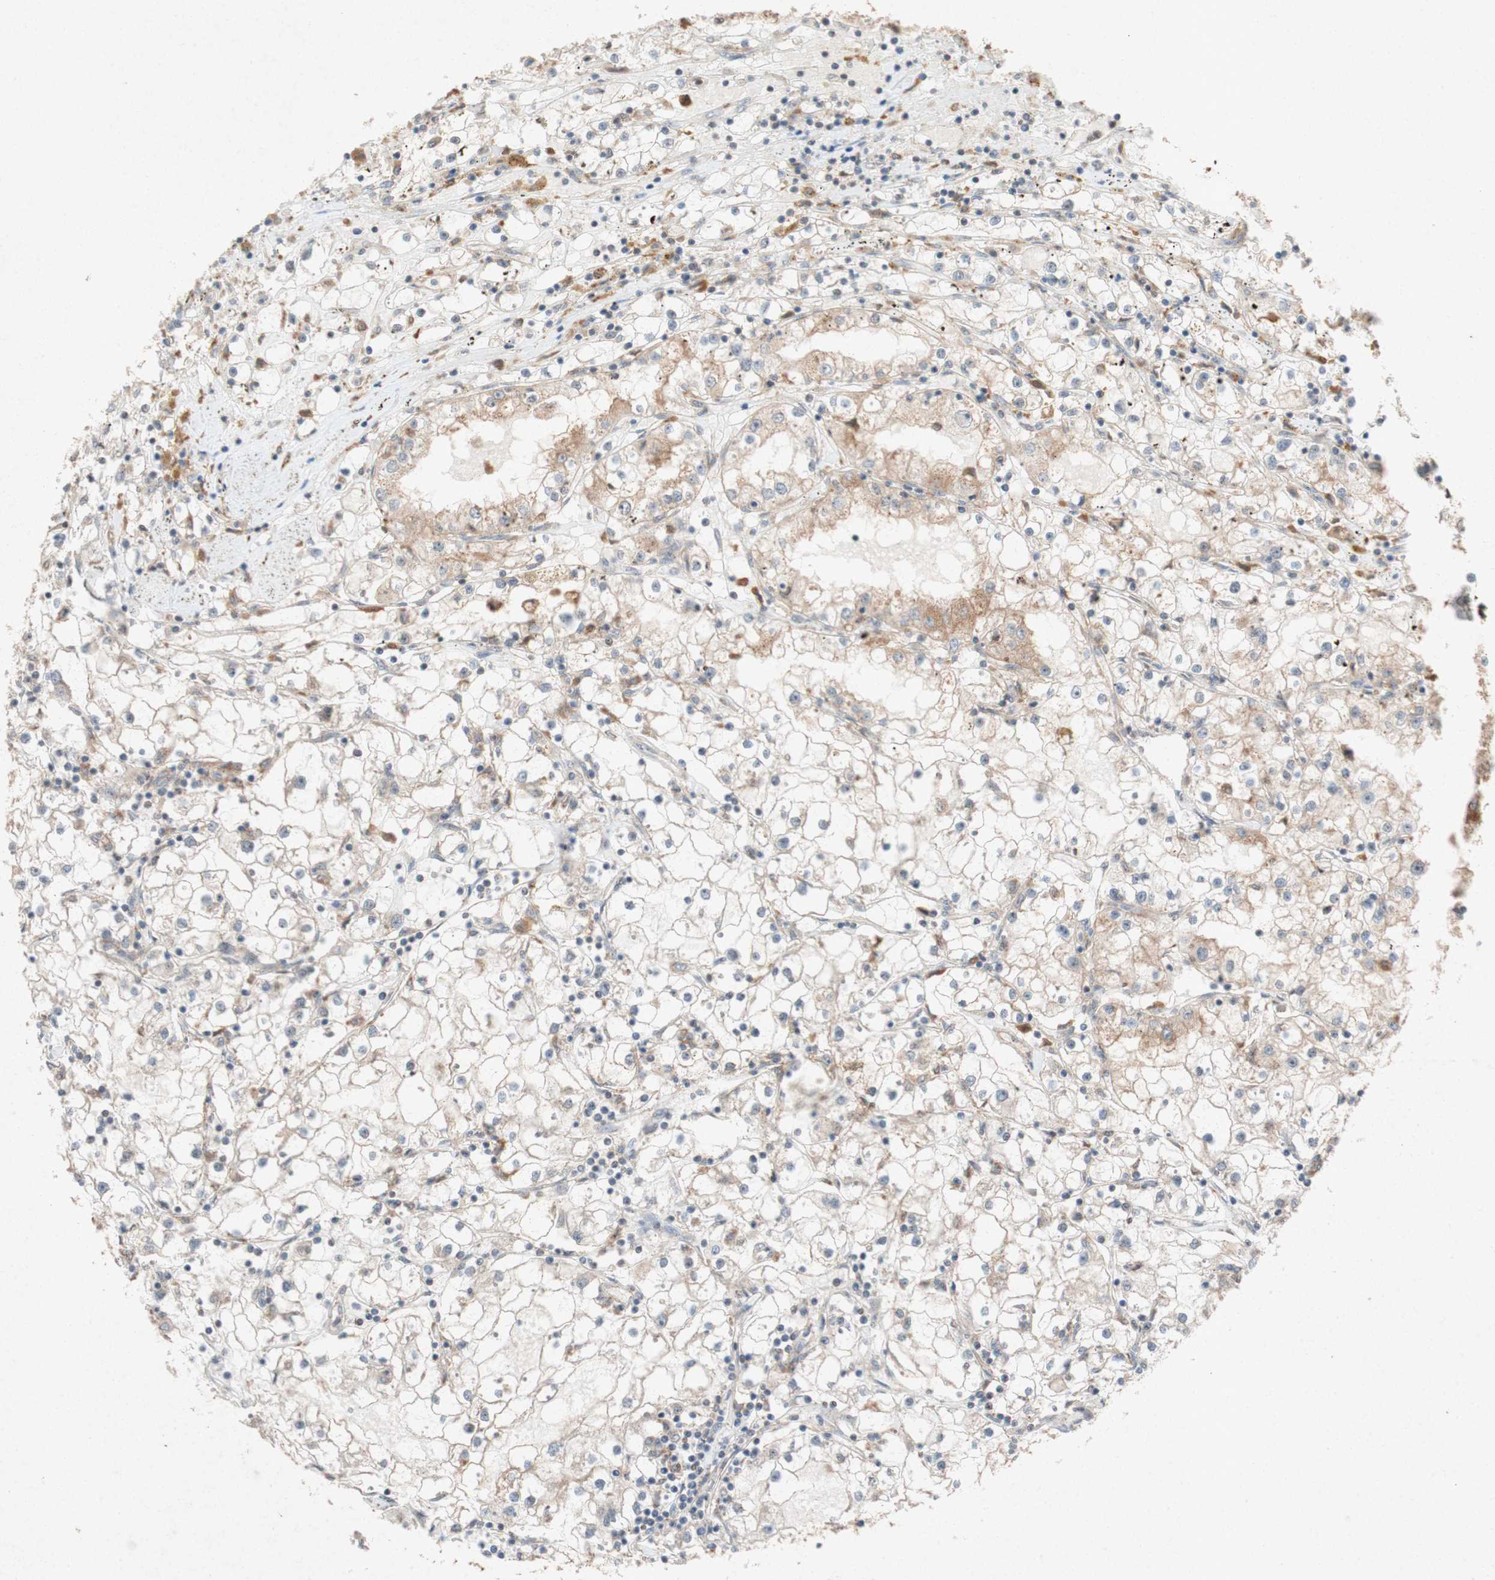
{"staining": {"intensity": "weak", "quantity": "<25%", "location": "cytoplasmic/membranous"}, "tissue": "renal cancer", "cell_type": "Tumor cells", "image_type": "cancer", "snomed": [{"axis": "morphology", "description": "Adenocarcinoma, NOS"}, {"axis": "topography", "description": "Kidney"}], "caption": "Immunohistochemistry (IHC) image of human adenocarcinoma (renal) stained for a protein (brown), which demonstrates no positivity in tumor cells. (Stains: DAB IHC with hematoxylin counter stain, Microscopy: brightfield microscopy at high magnification).", "gene": "ATP6V1F", "patient": {"sex": "male", "age": 56}}